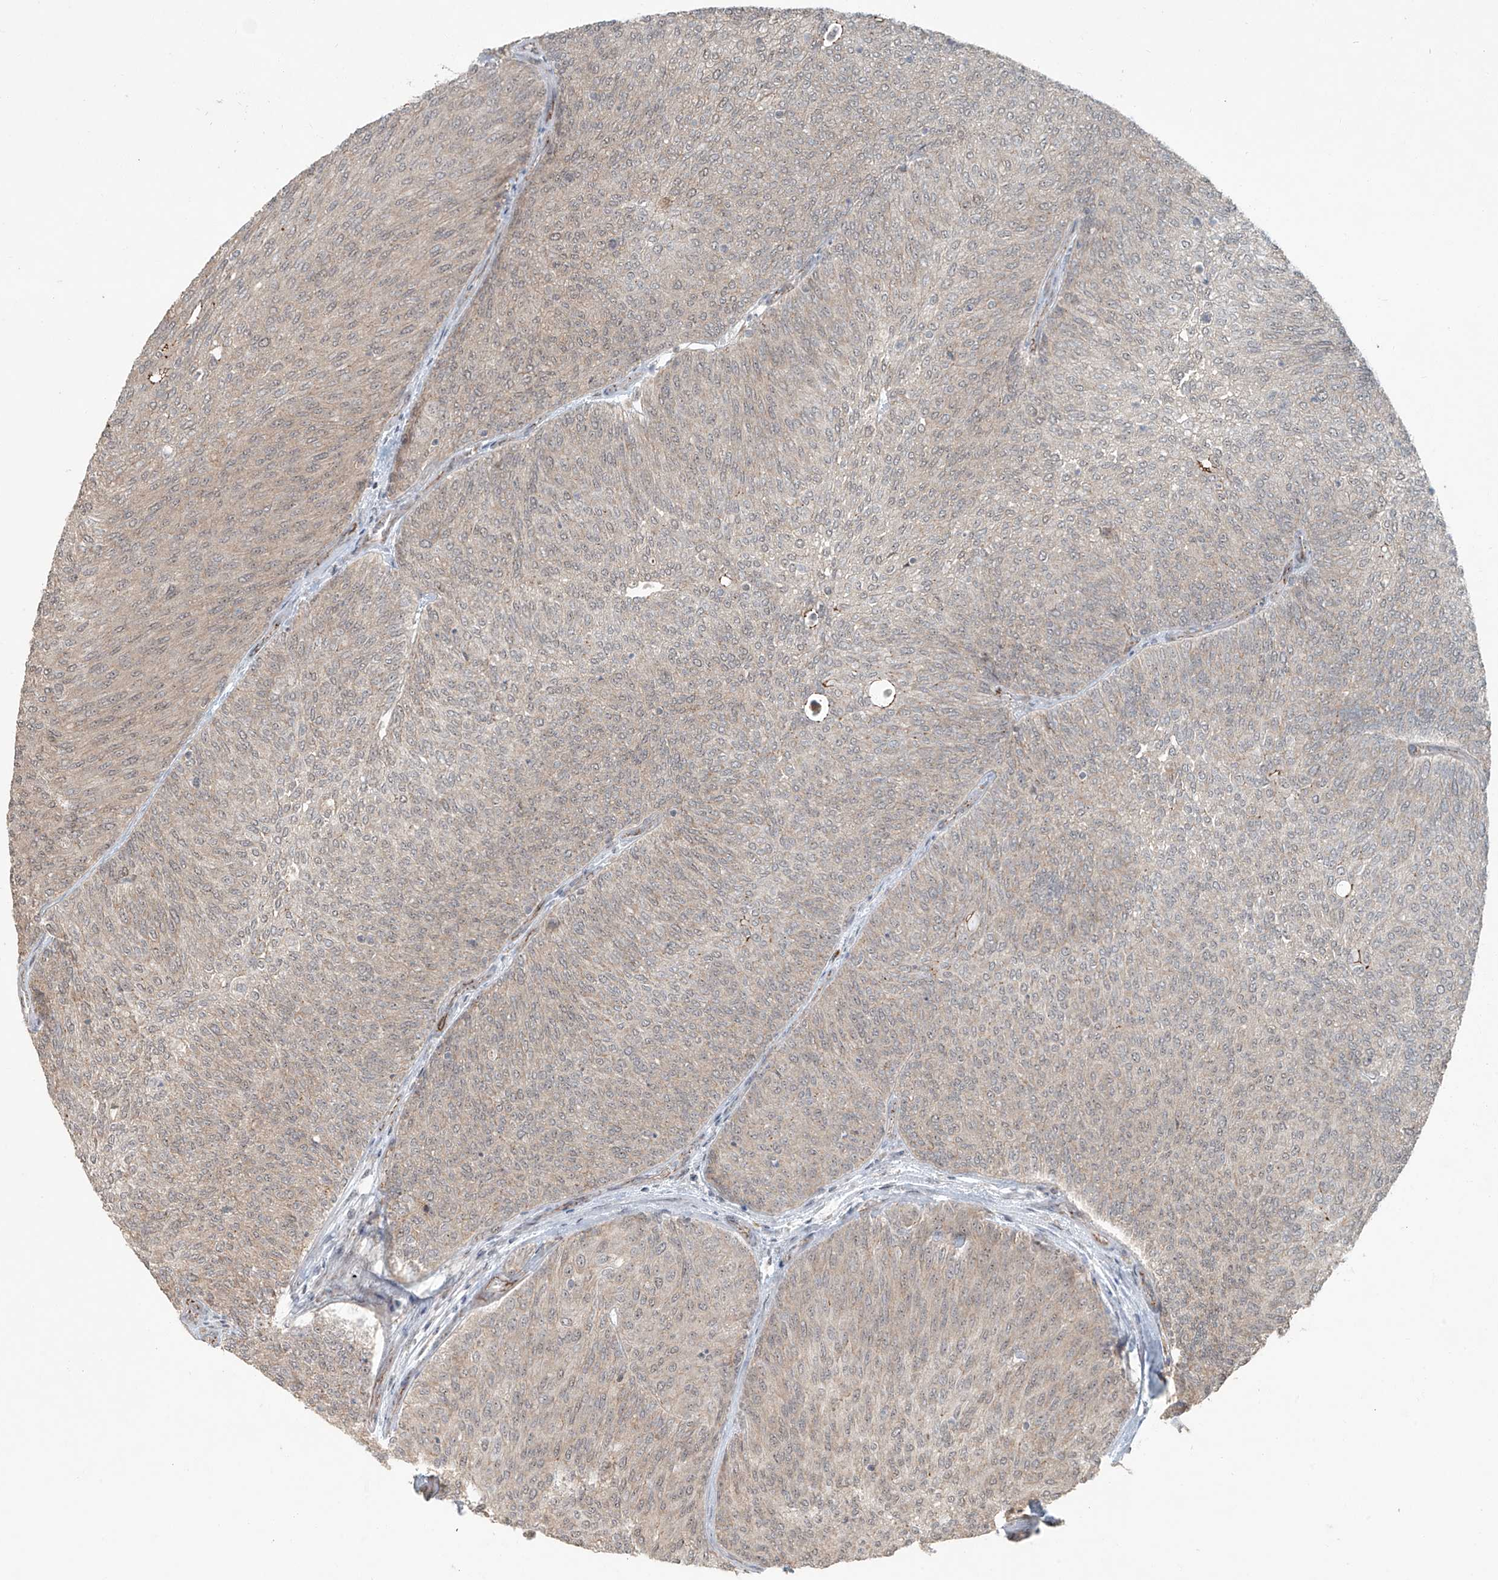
{"staining": {"intensity": "weak", "quantity": ">75%", "location": "cytoplasmic/membranous"}, "tissue": "urothelial cancer", "cell_type": "Tumor cells", "image_type": "cancer", "snomed": [{"axis": "morphology", "description": "Urothelial carcinoma, Low grade"}, {"axis": "topography", "description": "Urinary bladder"}], "caption": "The image displays staining of low-grade urothelial carcinoma, revealing weak cytoplasmic/membranous protein staining (brown color) within tumor cells.", "gene": "ZNF16", "patient": {"sex": "female", "age": 79}}